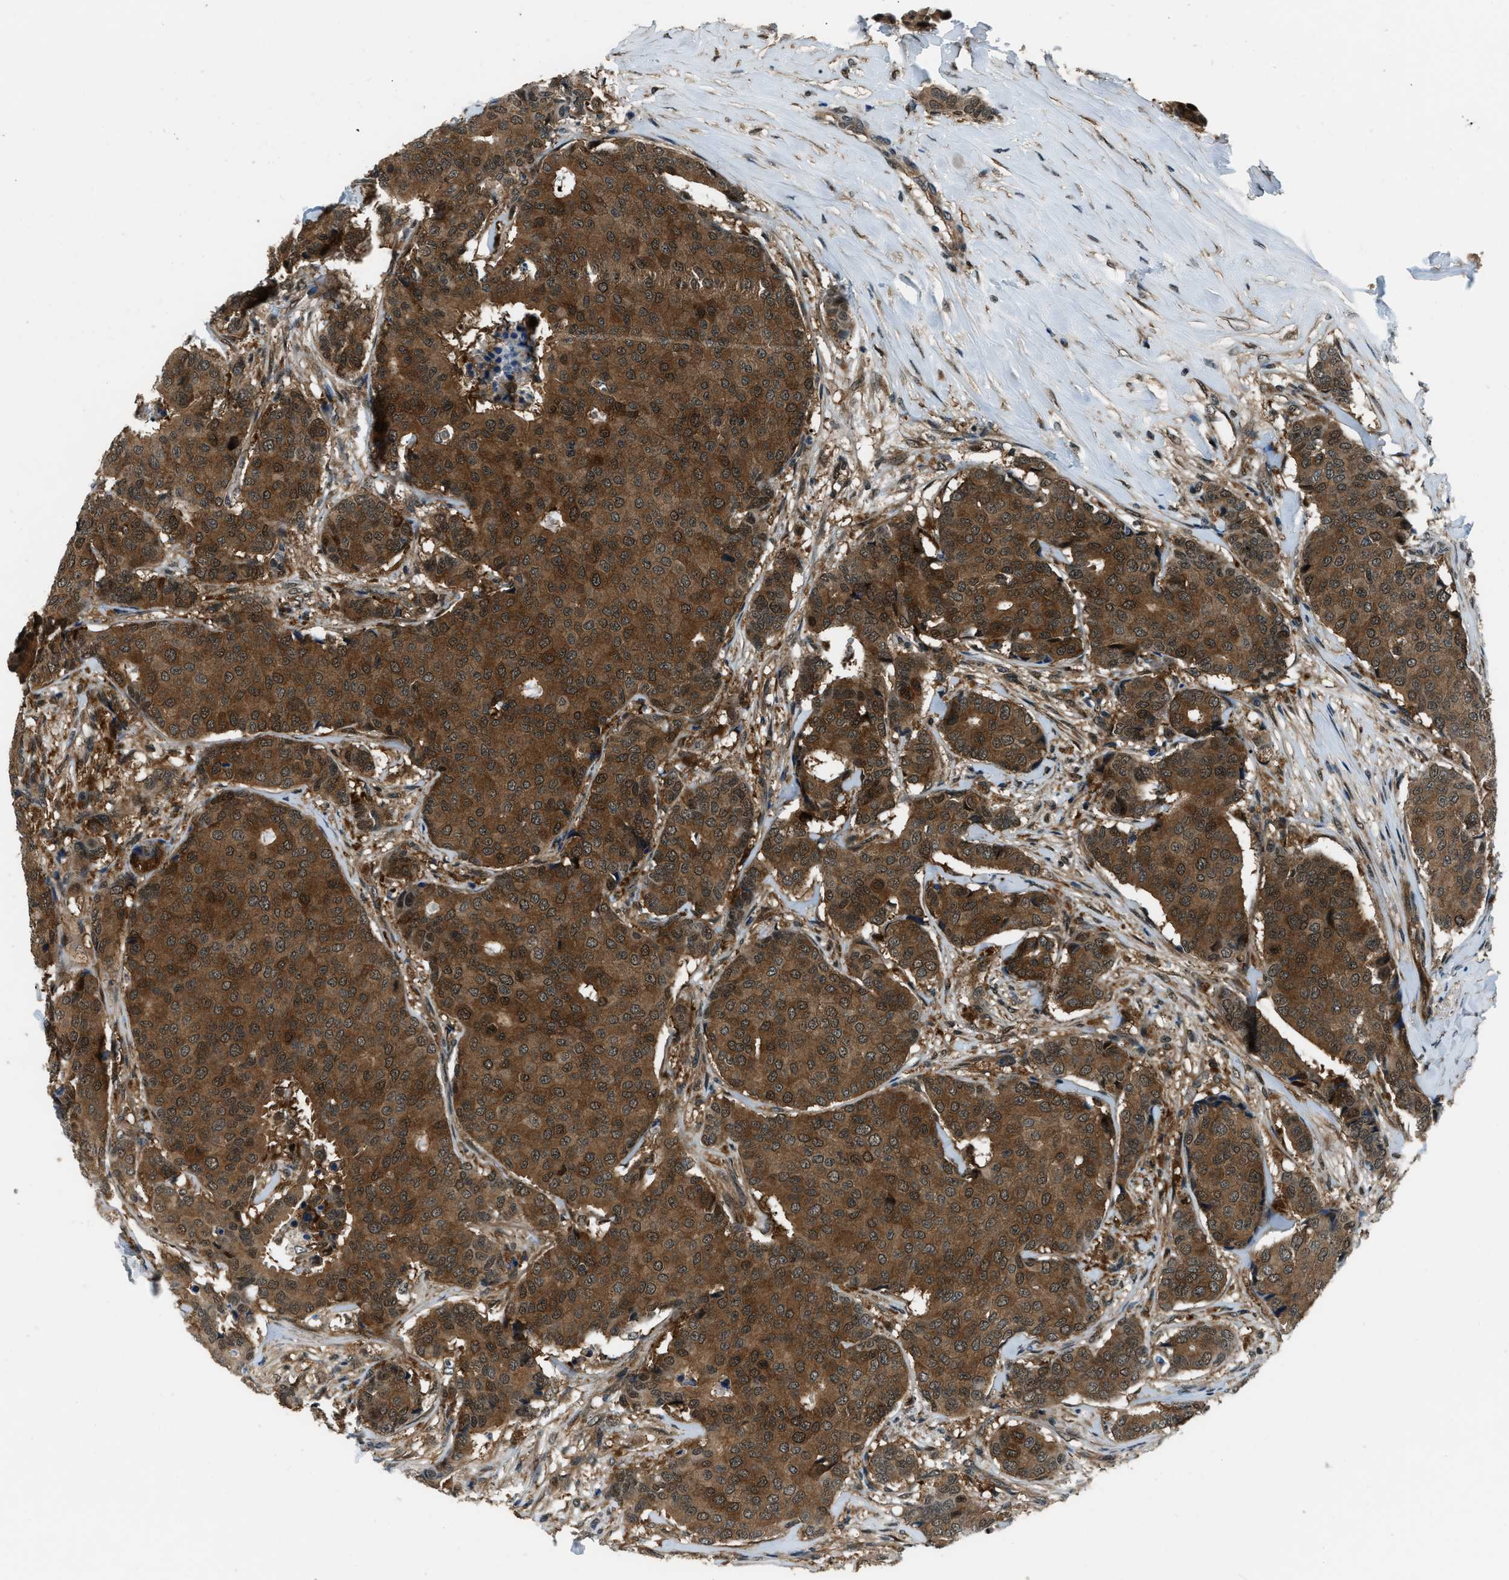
{"staining": {"intensity": "strong", "quantity": ">75%", "location": "cytoplasmic/membranous,nuclear"}, "tissue": "breast cancer", "cell_type": "Tumor cells", "image_type": "cancer", "snomed": [{"axis": "morphology", "description": "Duct carcinoma"}, {"axis": "topography", "description": "Breast"}], "caption": "Tumor cells demonstrate high levels of strong cytoplasmic/membranous and nuclear positivity in approximately >75% of cells in invasive ductal carcinoma (breast).", "gene": "NUDCD3", "patient": {"sex": "female", "age": 75}}